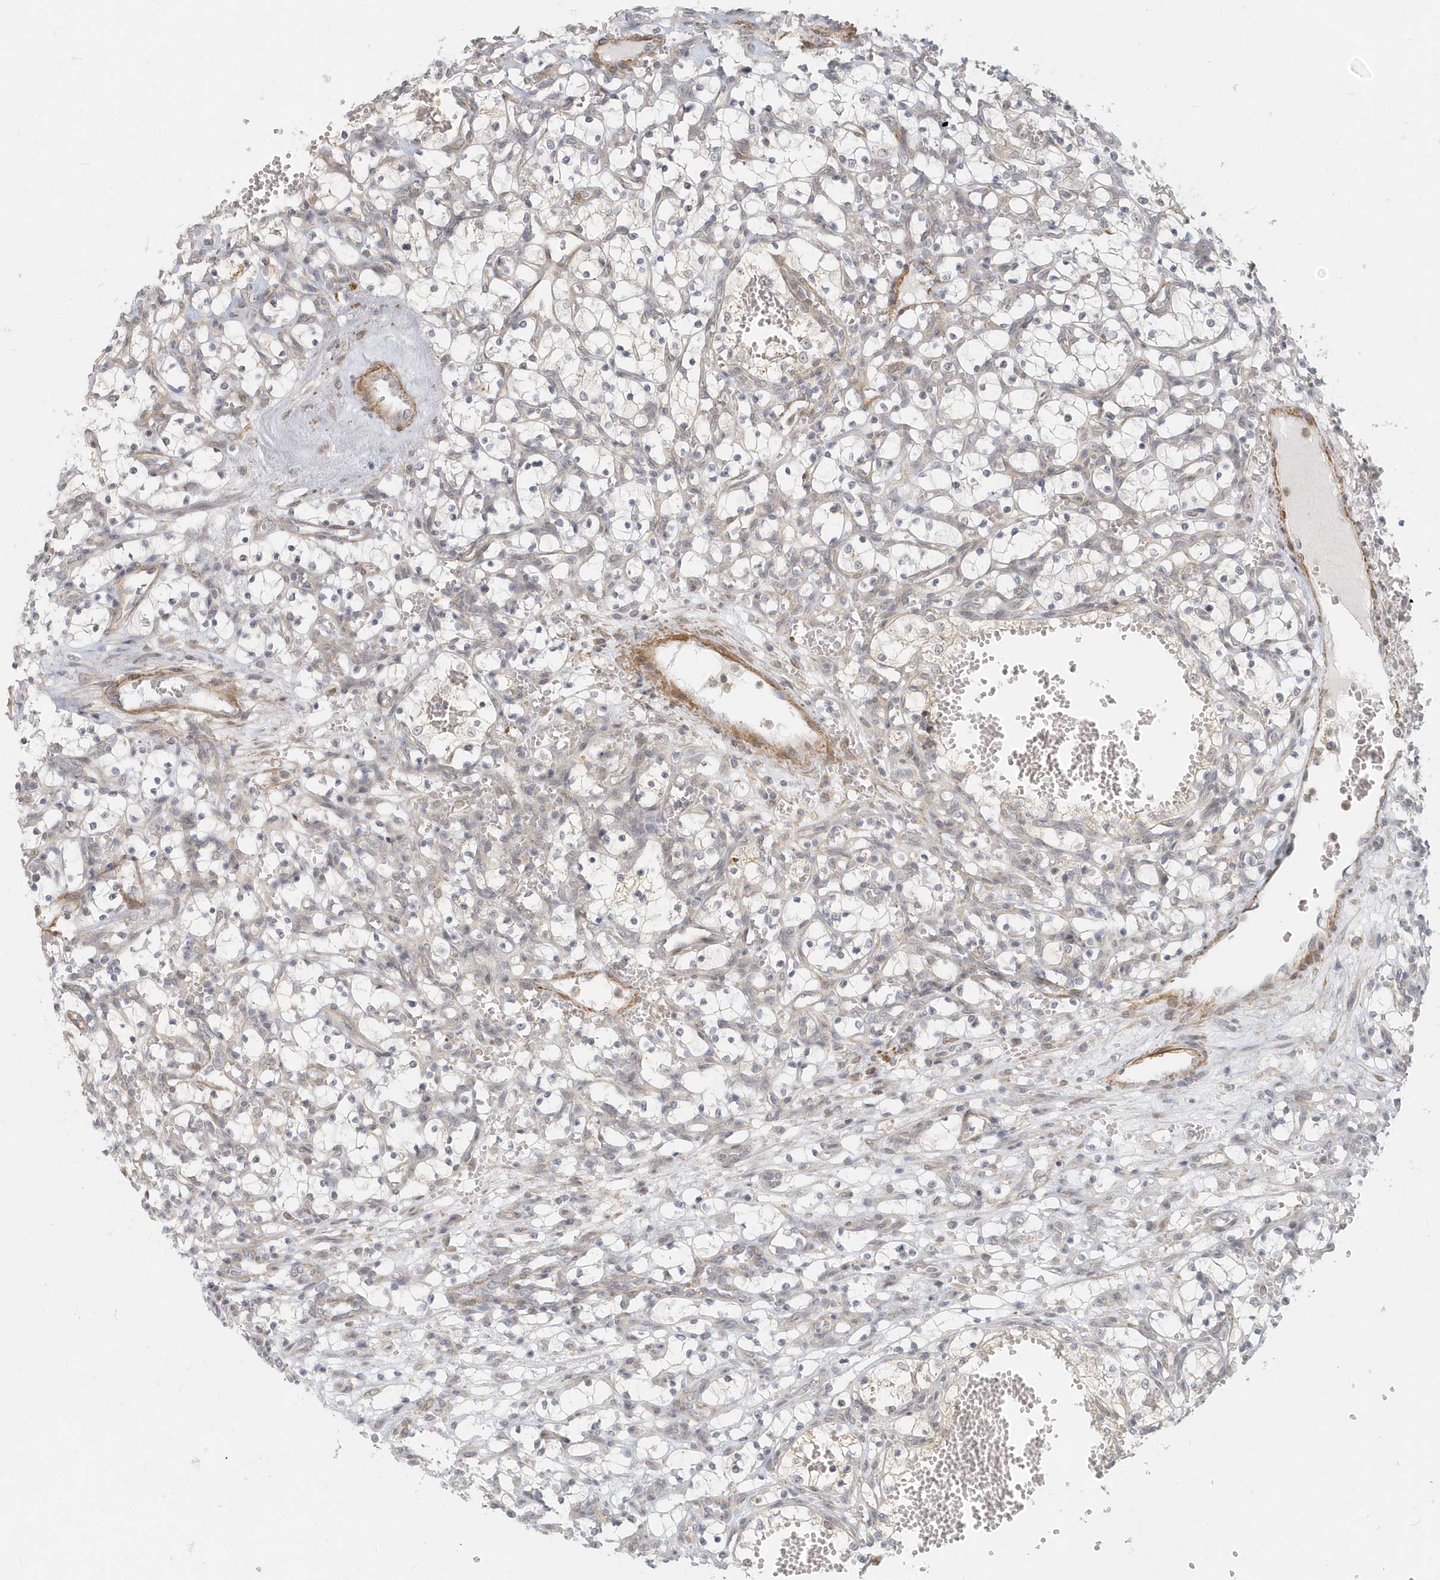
{"staining": {"intensity": "negative", "quantity": "none", "location": "none"}, "tissue": "renal cancer", "cell_type": "Tumor cells", "image_type": "cancer", "snomed": [{"axis": "morphology", "description": "Adenocarcinoma, NOS"}, {"axis": "topography", "description": "Kidney"}], "caption": "Immunohistochemistry histopathology image of adenocarcinoma (renal) stained for a protein (brown), which displays no staining in tumor cells.", "gene": "NAPB", "patient": {"sex": "female", "age": 69}}